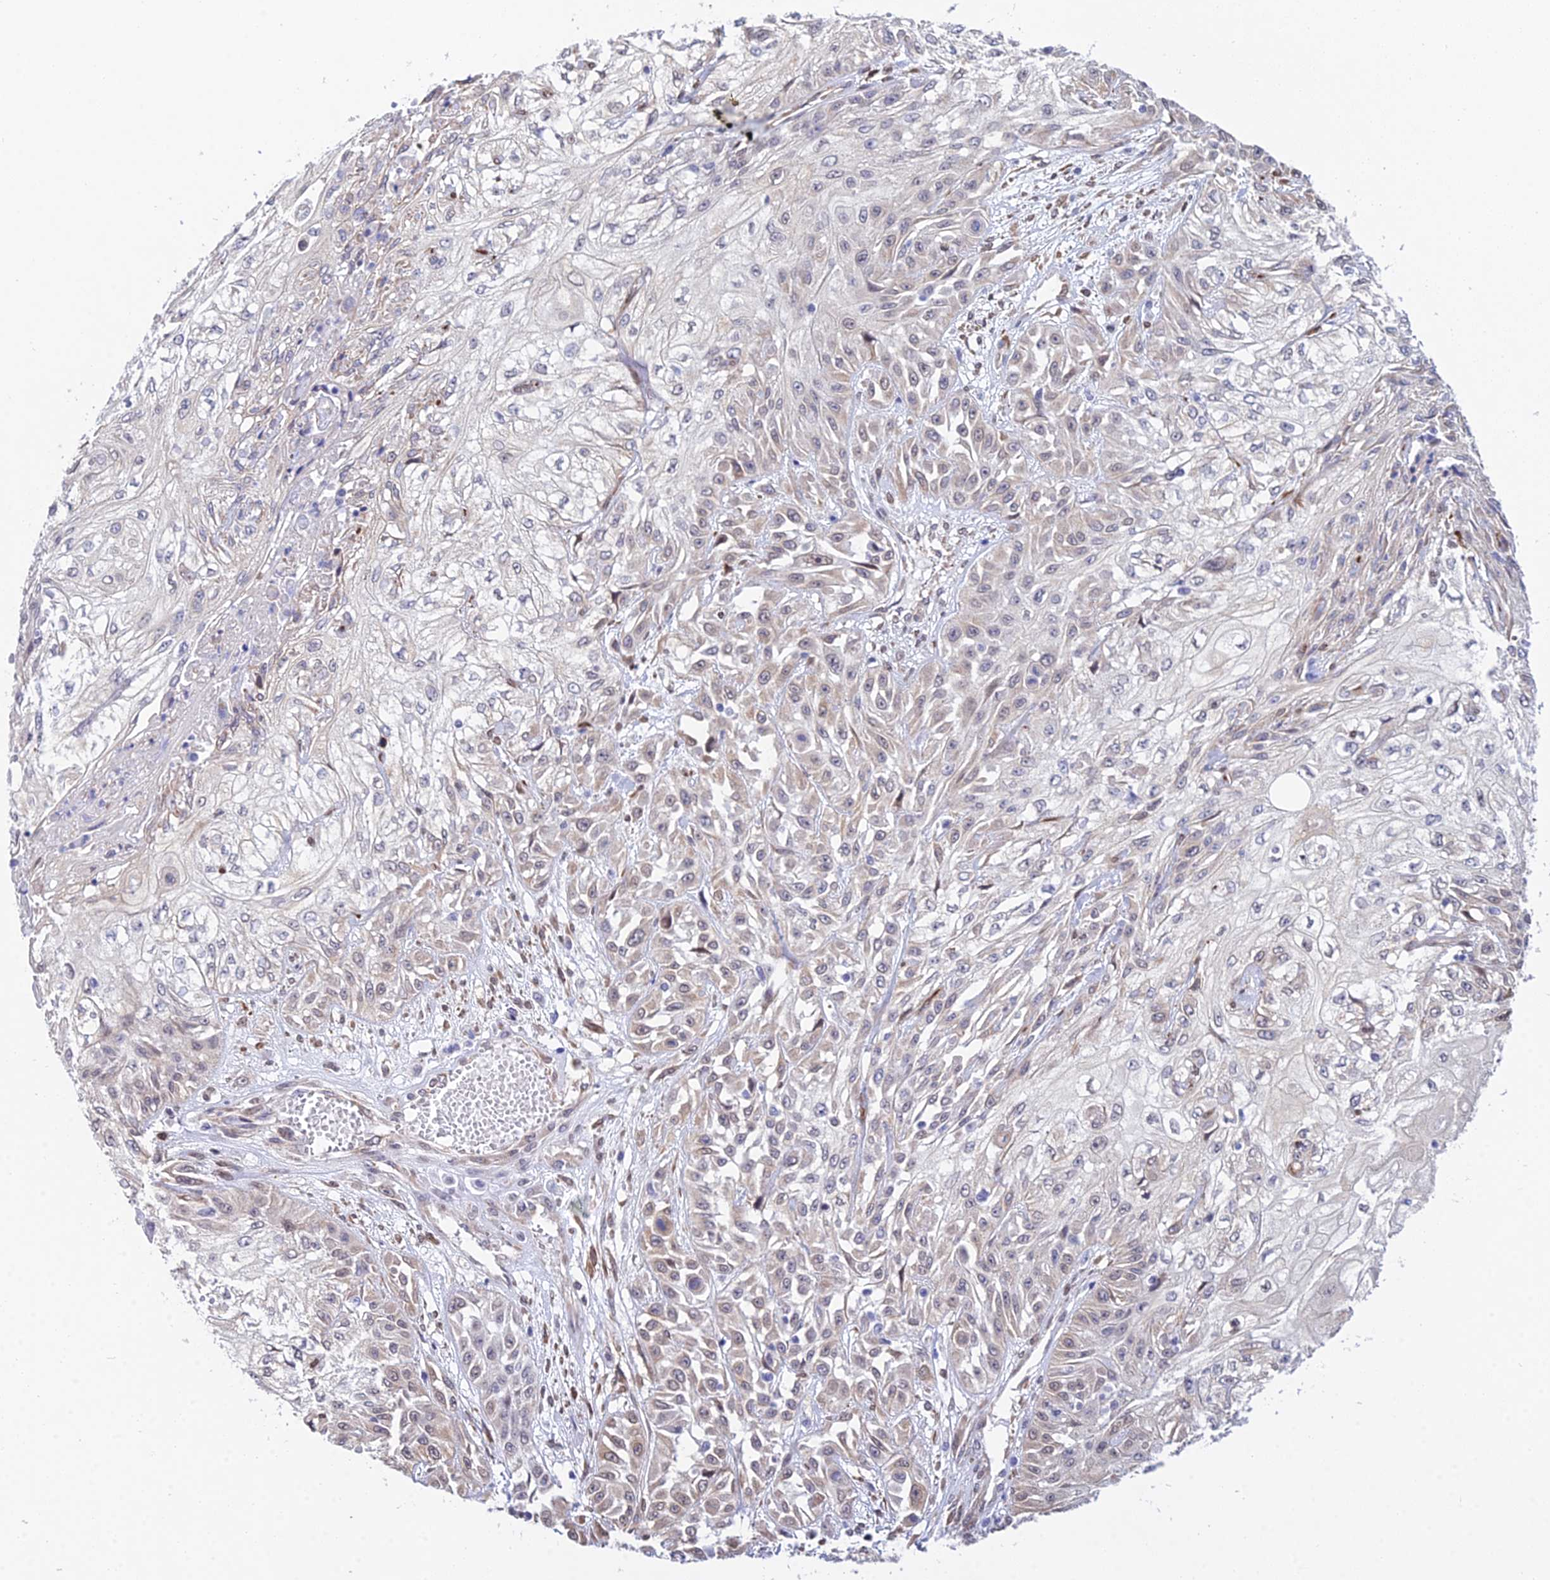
{"staining": {"intensity": "weak", "quantity": "25%-75%", "location": "cytoplasmic/membranous"}, "tissue": "skin cancer", "cell_type": "Tumor cells", "image_type": "cancer", "snomed": [{"axis": "morphology", "description": "Squamous cell carcinoma, NOS"}, {"axis": "morphology", "description": "Squamous cell carcinoma, metastatic, NOS"}, {"axis": "topography", "description": "Skin"}, {"axis": "topography", "description": "Lymph node"}], "caption": "Approximately 25%-75% of tumor cells in skin cancer (metastatic squamous cell carcinoma) demonstrate weak cytoplasmic/membranous protein expression as visualized by brown immunohistochemical staining.", "gene": "MXRA7", "patient": {"sex": "male", "age": 75}}